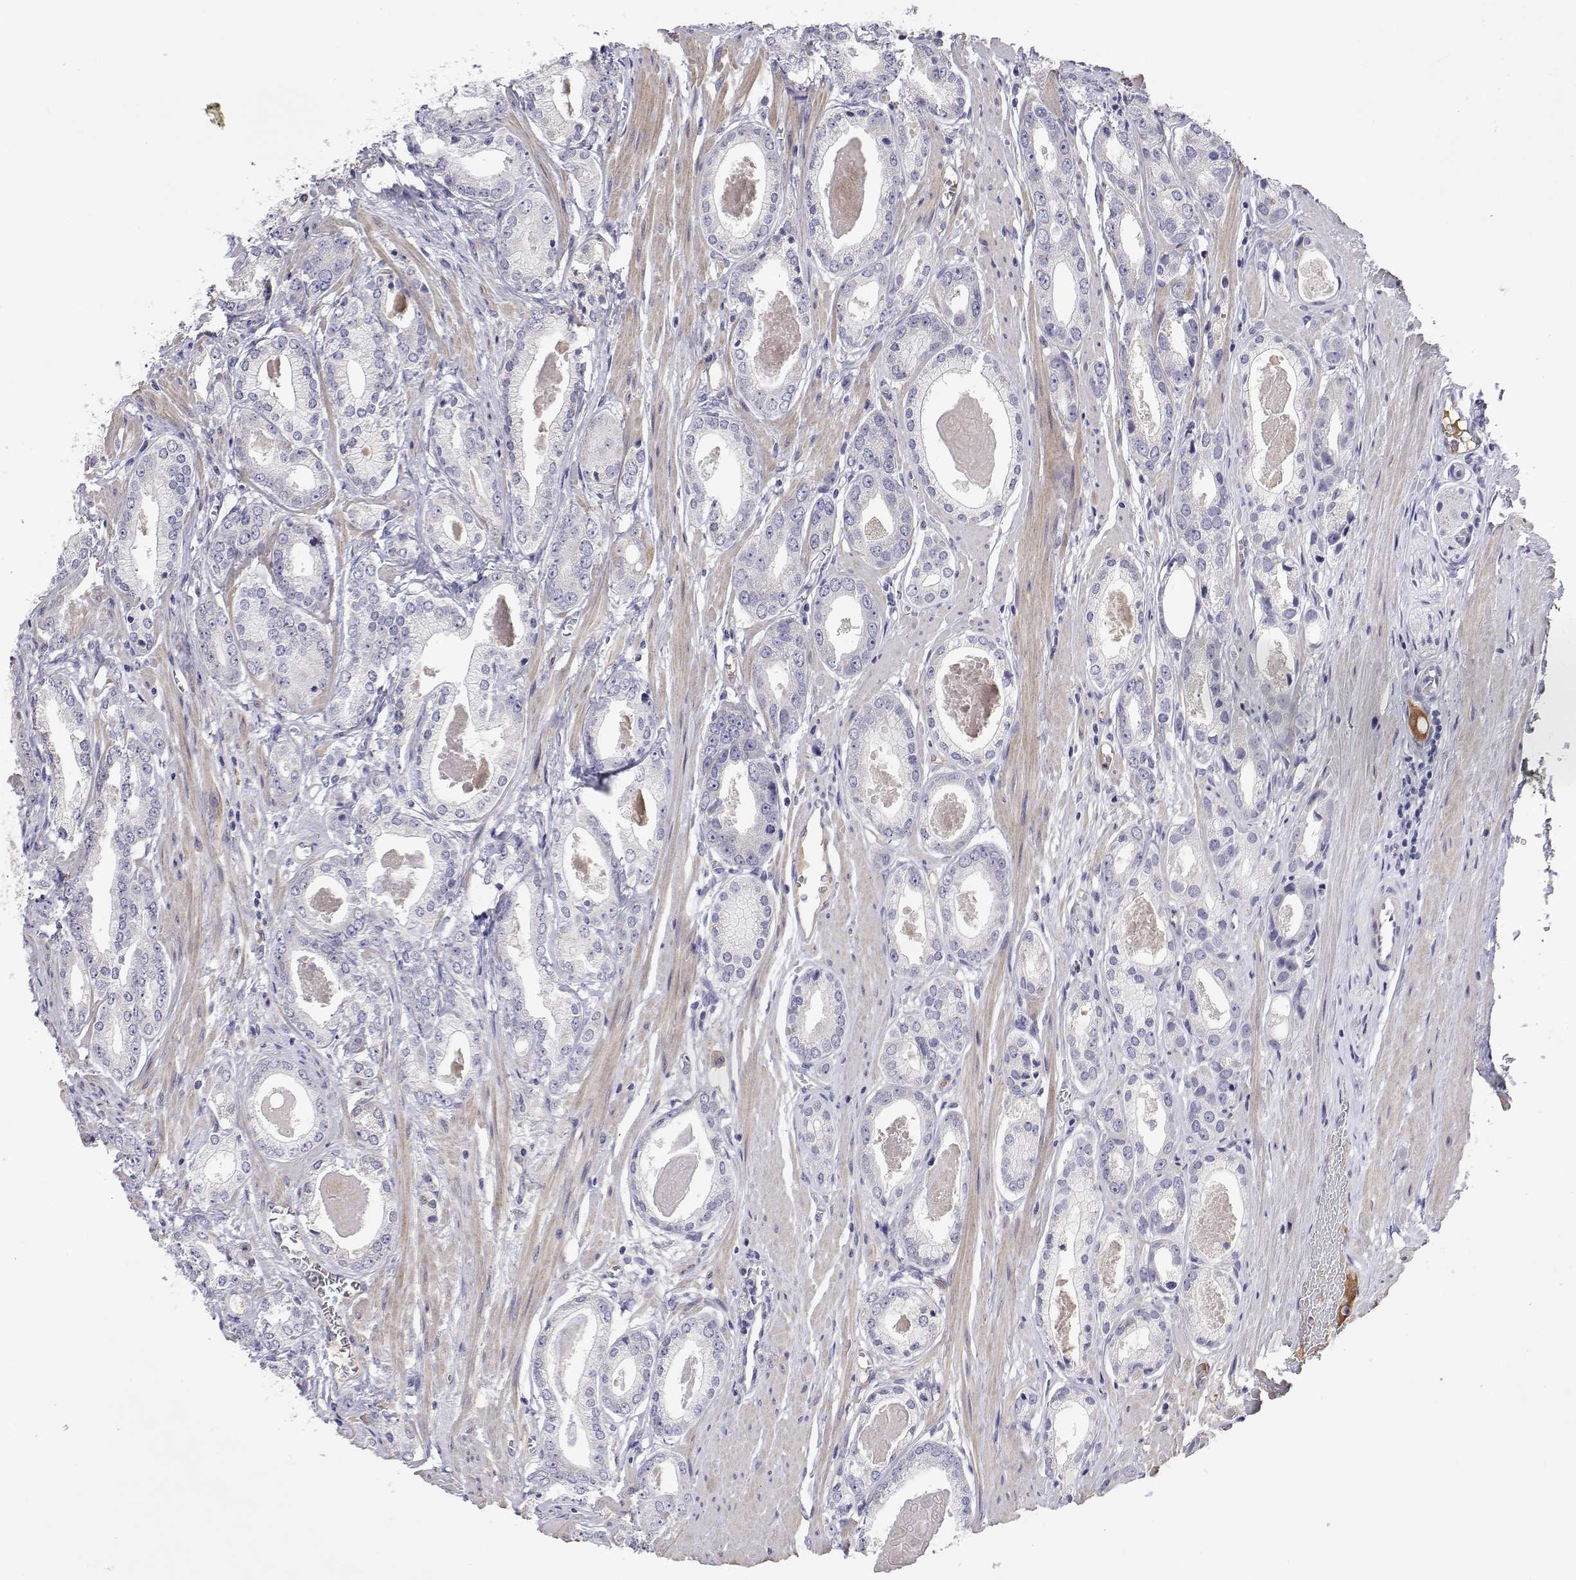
{"staining": {"intensity": "negative", "quantity": "none", "location": "none"}, "tissue": "prostate cancer", "cell_type": "Tumor cells", "image_type": "cancer", "snomed": [{"axis": "morphology", "description": "Adenocarcinoma, NOS"}, {"axis": "morphology", "description": "Adenocarcinoma, Low grade"}, {"axis": "topography", "description": "Prostate"}], "caption": "The immunohistochemistry (IHC) micrograph has no significant staining in tumor cells of prostate cancer tissue.", "gene": "GGACT", "patient": {"sex": "male", "age": 64}}